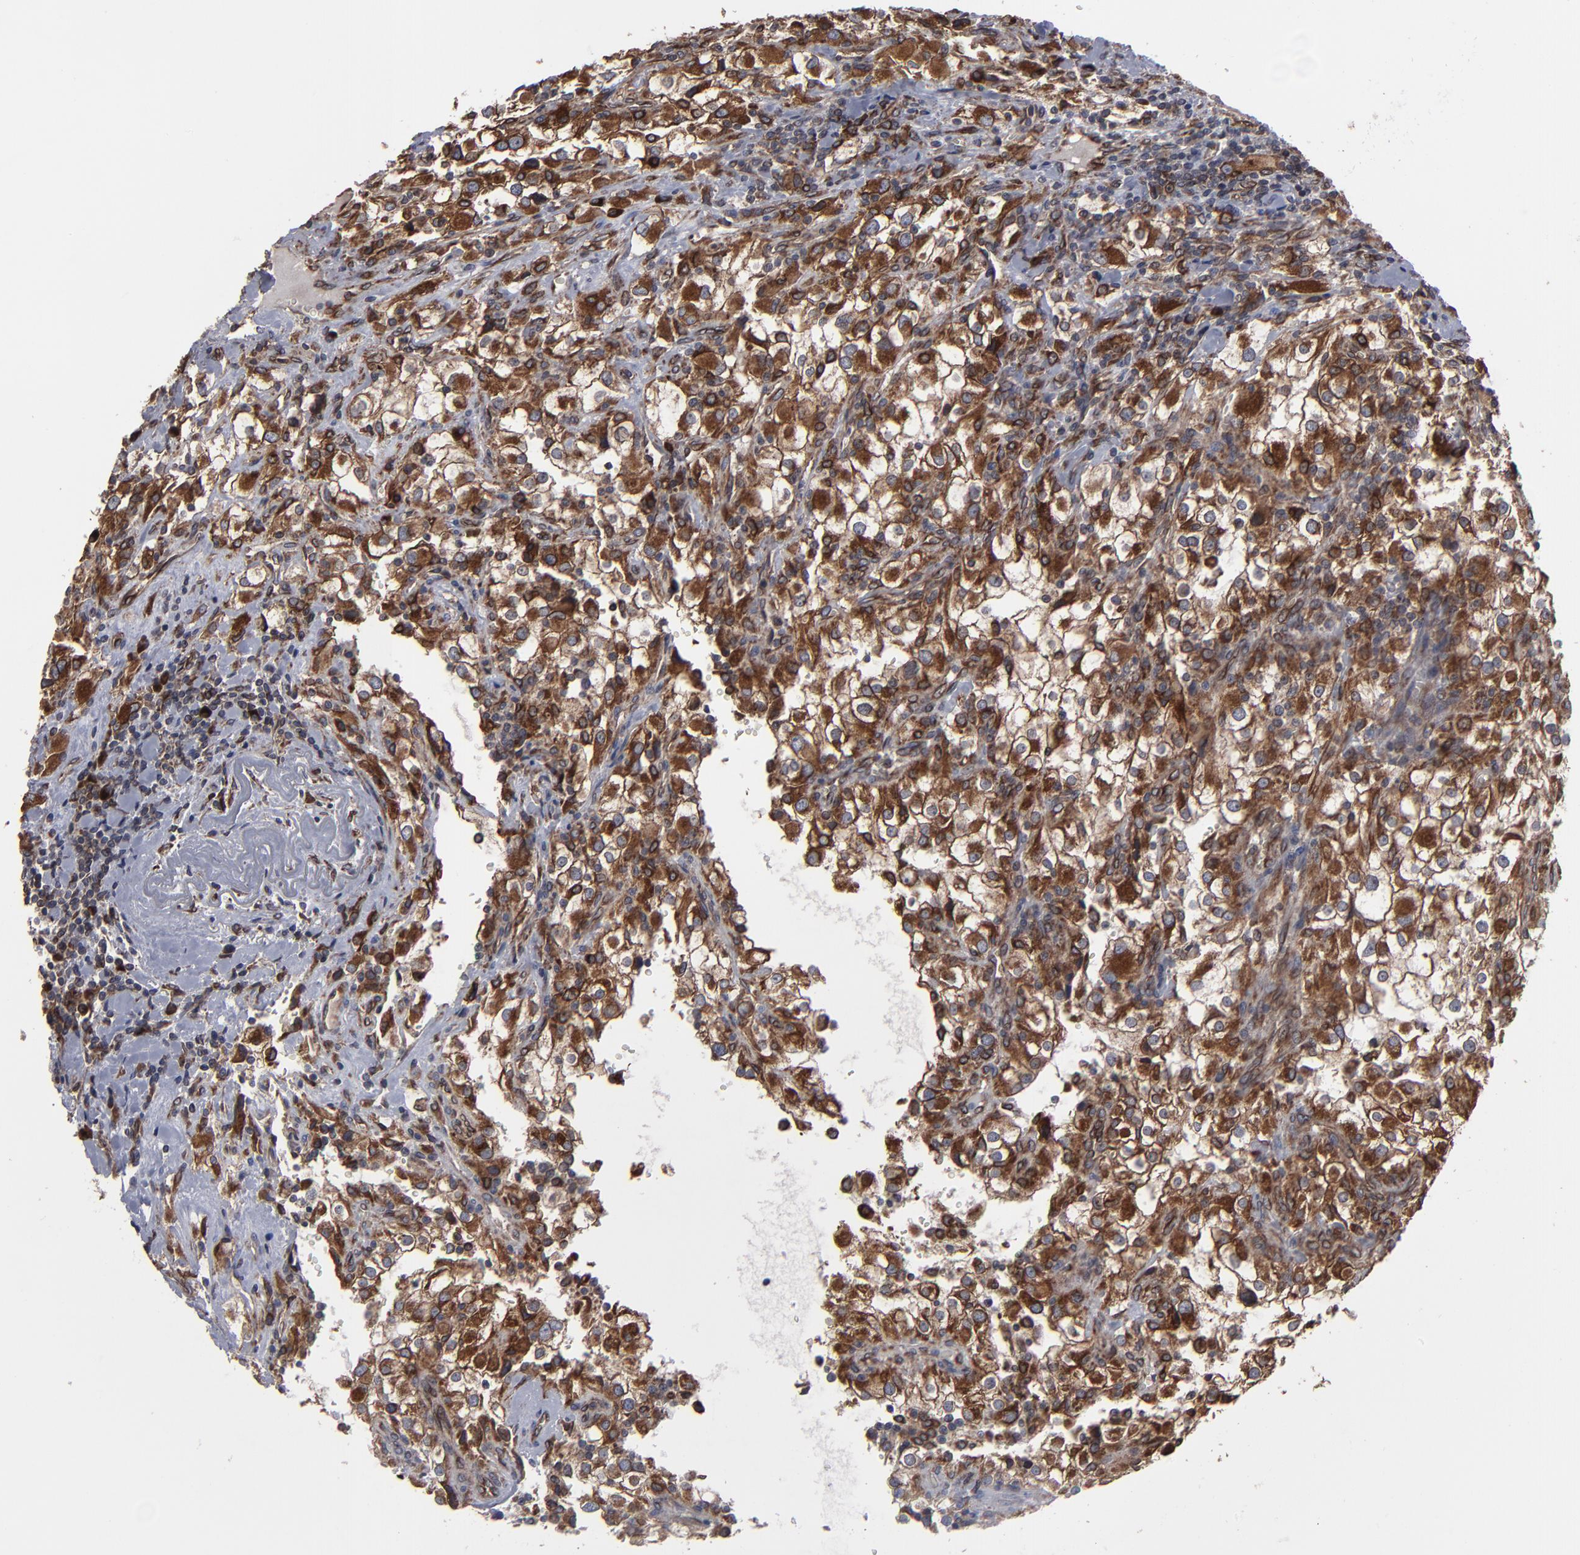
{"staining": {"intensity": "strong", "quantity": ">75%", "location": "cytoplasmic/membranous"}, "tissue": "renal cancer", "cell_type": "Tumor cells", "image_type": "cancer", "snomed": [{"axis": "morphology", "description": "Adenocarcinoma, NOS"}, {"axis": "topography", "description": "Kidney"}], "caption": "Immunohistochemical staining of human adenocarcinoma (renal) displays high levels of strong cytoplasmic/membranous expression in about >75% of tumor cells.", "gene": "CNIH1", "patient": {"sex": "female", "age": 52}}